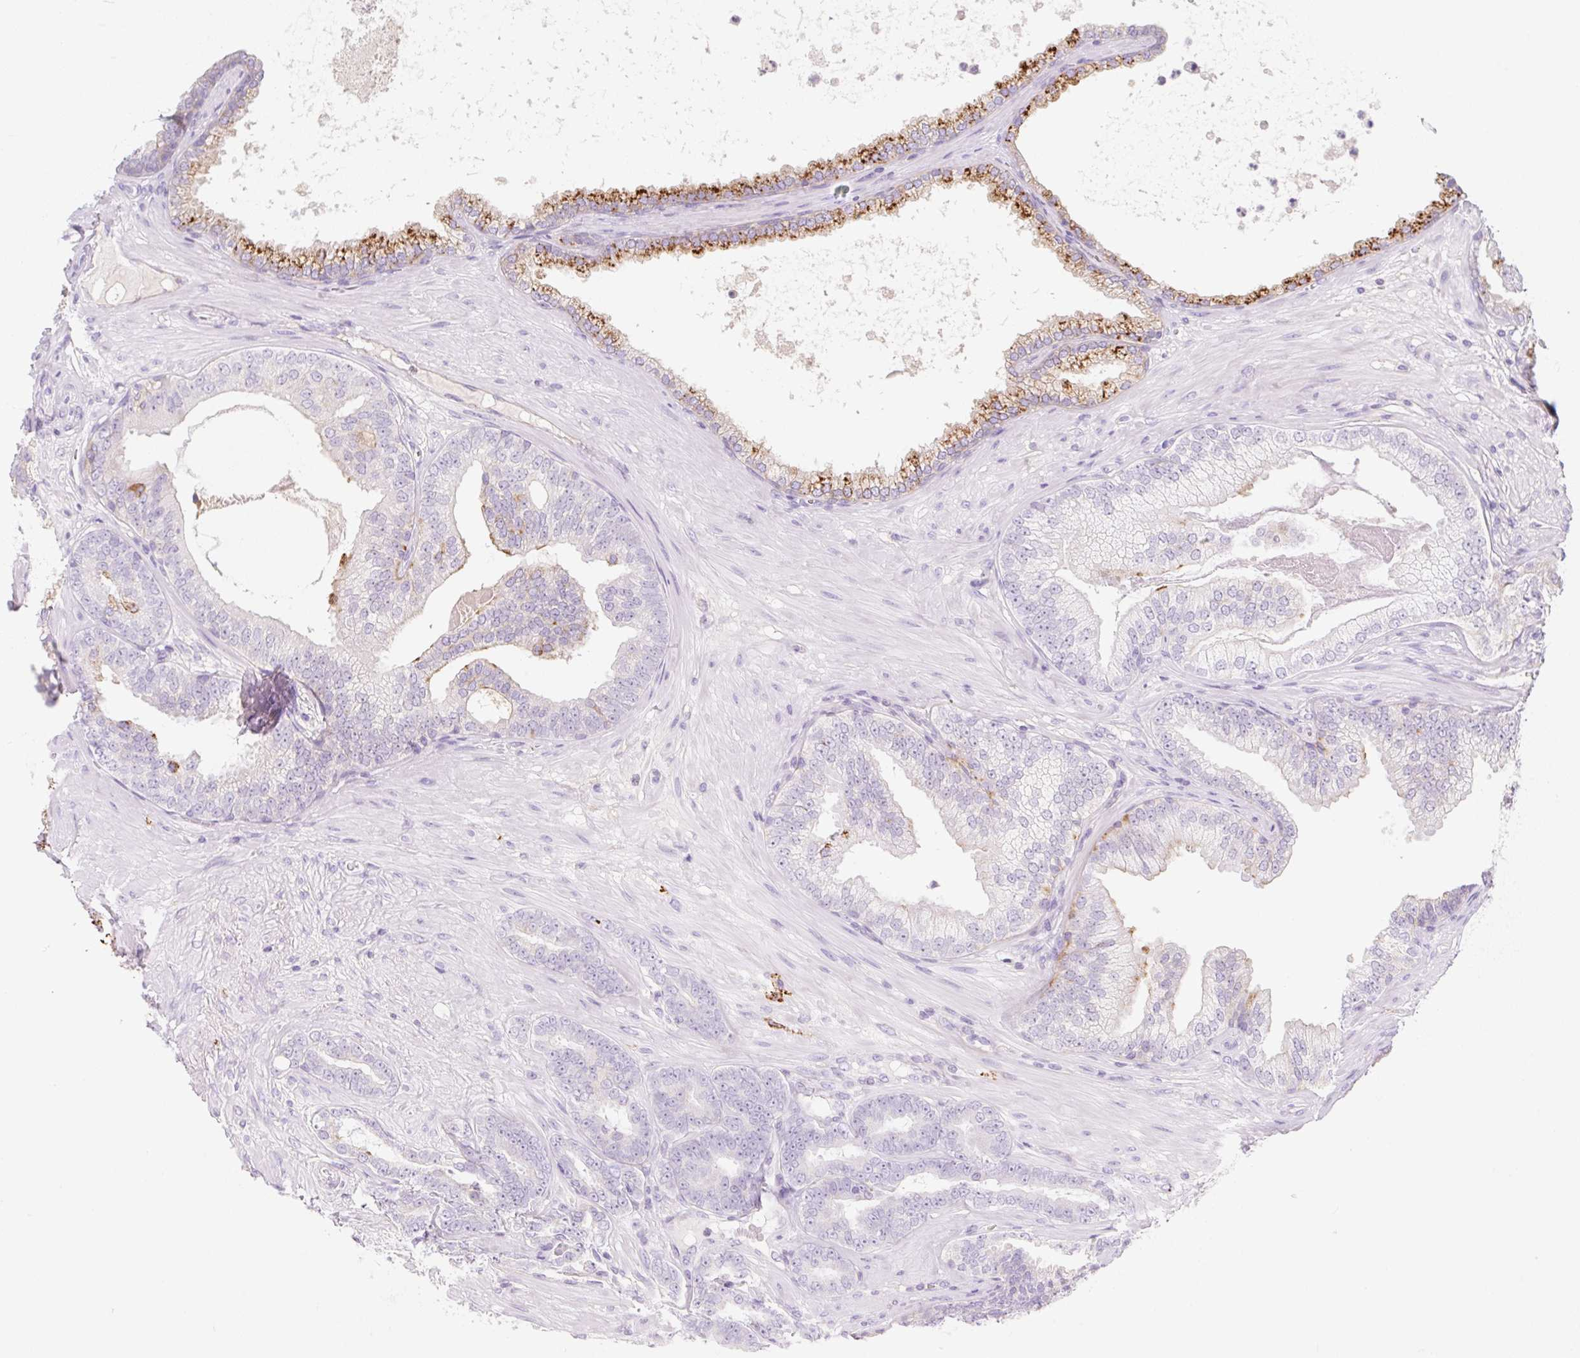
{"staining": {"intensity": "negative", "quantity": "none", "location": "none"}, "tissue": "prostate cancer", "cell_type": "Tumor cells", "image_type": "cancer", "snomed": [{"axis": "morphology", "description": "Adenocarcinoma, Low grade"}, {"axis": "topography", "description": "Prostate"}], "caption": "Protein analysis of prostate cancer exhibits no significant expression in tumor cells.", "gene": "LYVE1", "patient": {"sex": "male", "age": 61}}